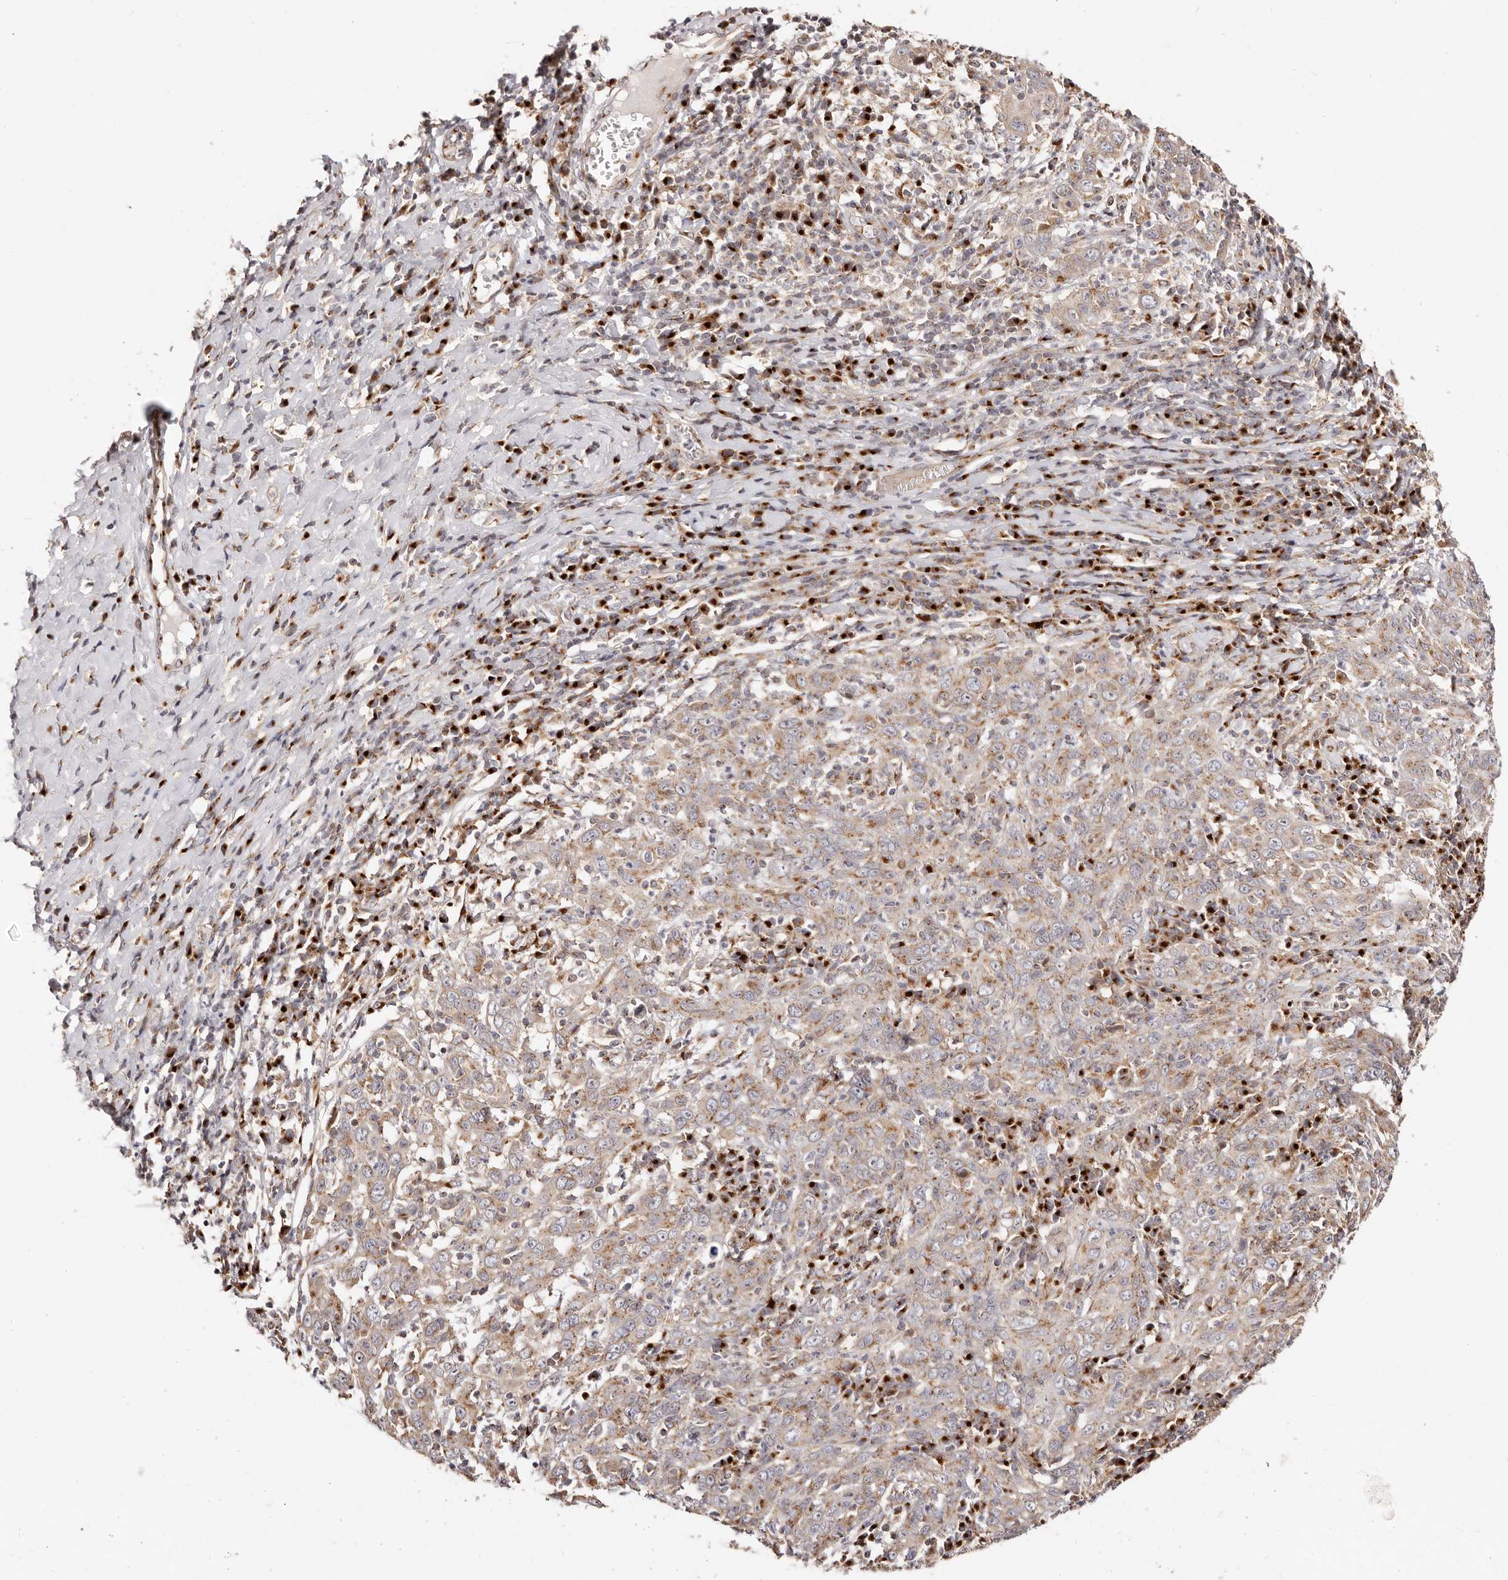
{"staining": {"intensity": "moderate", "quantity": ">75%", "location": "cytoplasmic/membranous"}, "tissue": "cervical cancer", "cell_type": "Tumor cells", "image_type": "cancer", "snomed": [{"axis": "morphology", "description": "Squamous cell carcinoma, NOS"}, {"axis": "topography", "description": "Cervix"}], "caption": "Human cervical cancer (squamous cell carcinoma) stained with a brown dye demonstrates moderate cytoplasmic/membranous positive staining in approximately >75% of tumor cells.", "gene": "MAPK6", "patient": {"sex": "female", "age": 46}}